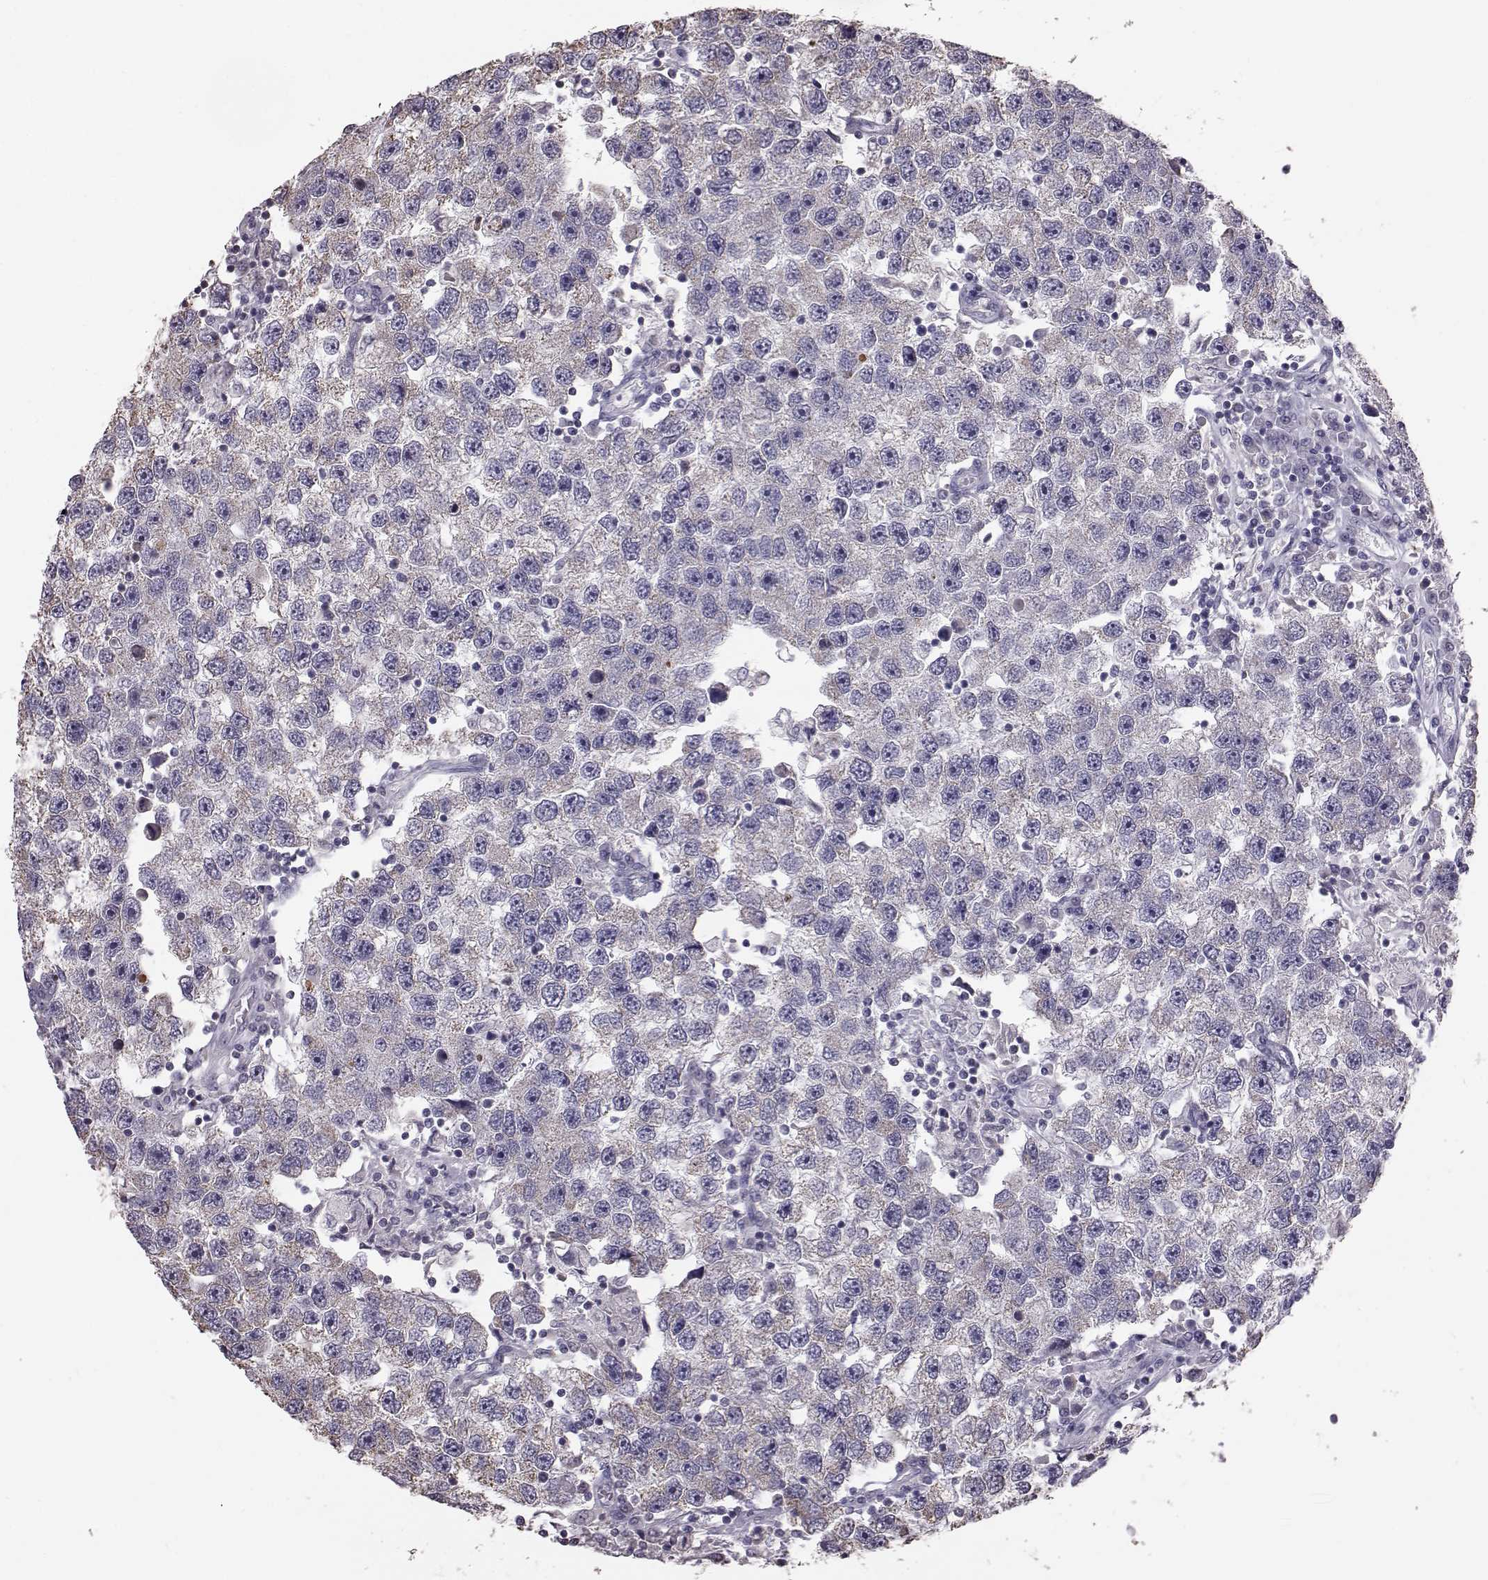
{"staining": {"intensity": "negative", "quantity": "none", "location": "none"}, "tissue": "testis cancer", "cell_type": "Tumor cells", "image_type": "cancer", "snomed": [{"axis": "morphology", "description": "Seminoma, NOS"}, {"axis": "topography", "description": "Testis"}], "caption": "Testis cancer stained for a protein using IHC displays no staining tumor cells.", "gene": "ALDH3A1", "patient": {"sex": "male", "age": 26}}